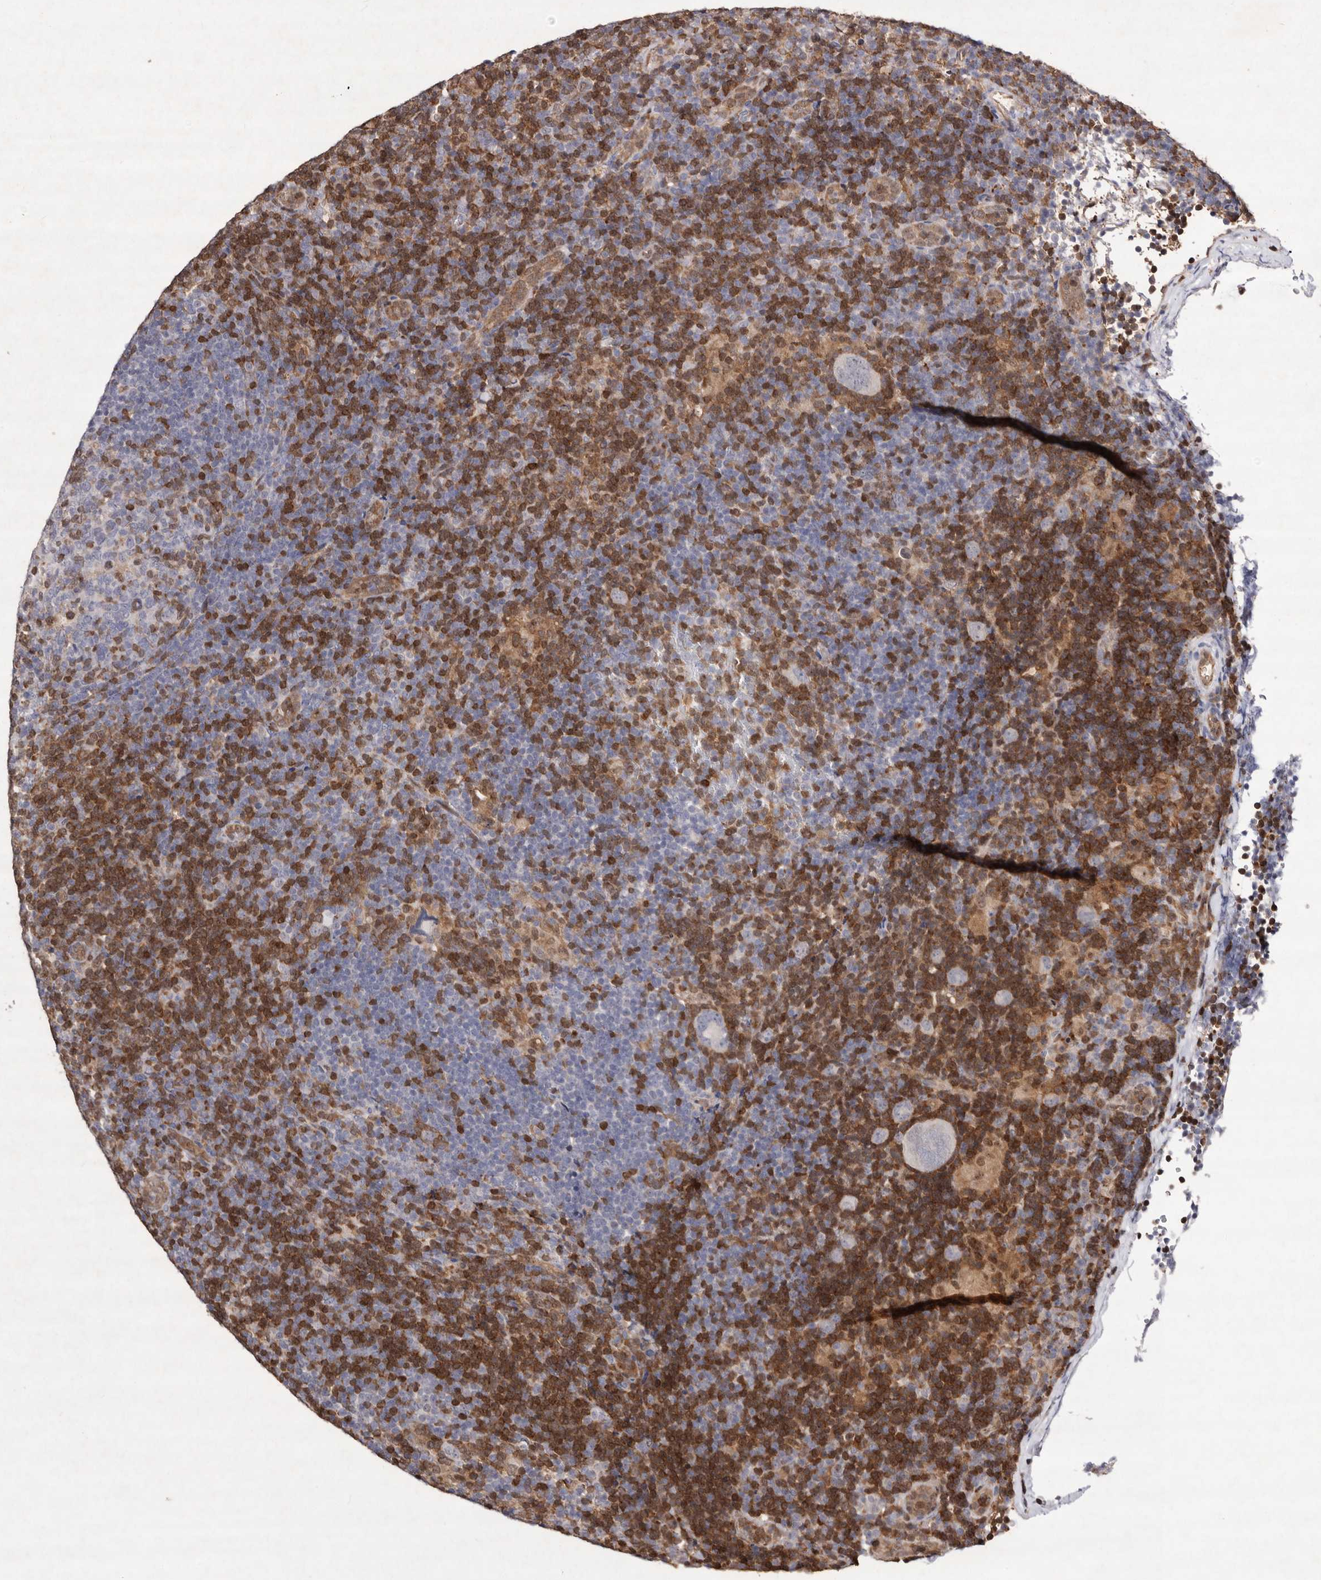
{"staining": {"intensity": "negative", "quantity": "none", "location": "none"}, "tissue": "lymphoma", "cell_type": "Tumor cells", "image_type": "cancer", "snomed": [{"axis": "morphology", "description": "Hodgkin's disease, NOS"}, {"axis": "topography", "description": "Lymph node"}], "caption": "Immunohistochemistry (IHC) of Hodgkin's disease exhibits no expression in tumor cells.", "gene": "GIMAP4", "patient": {"sex": "female", "age": 57}}